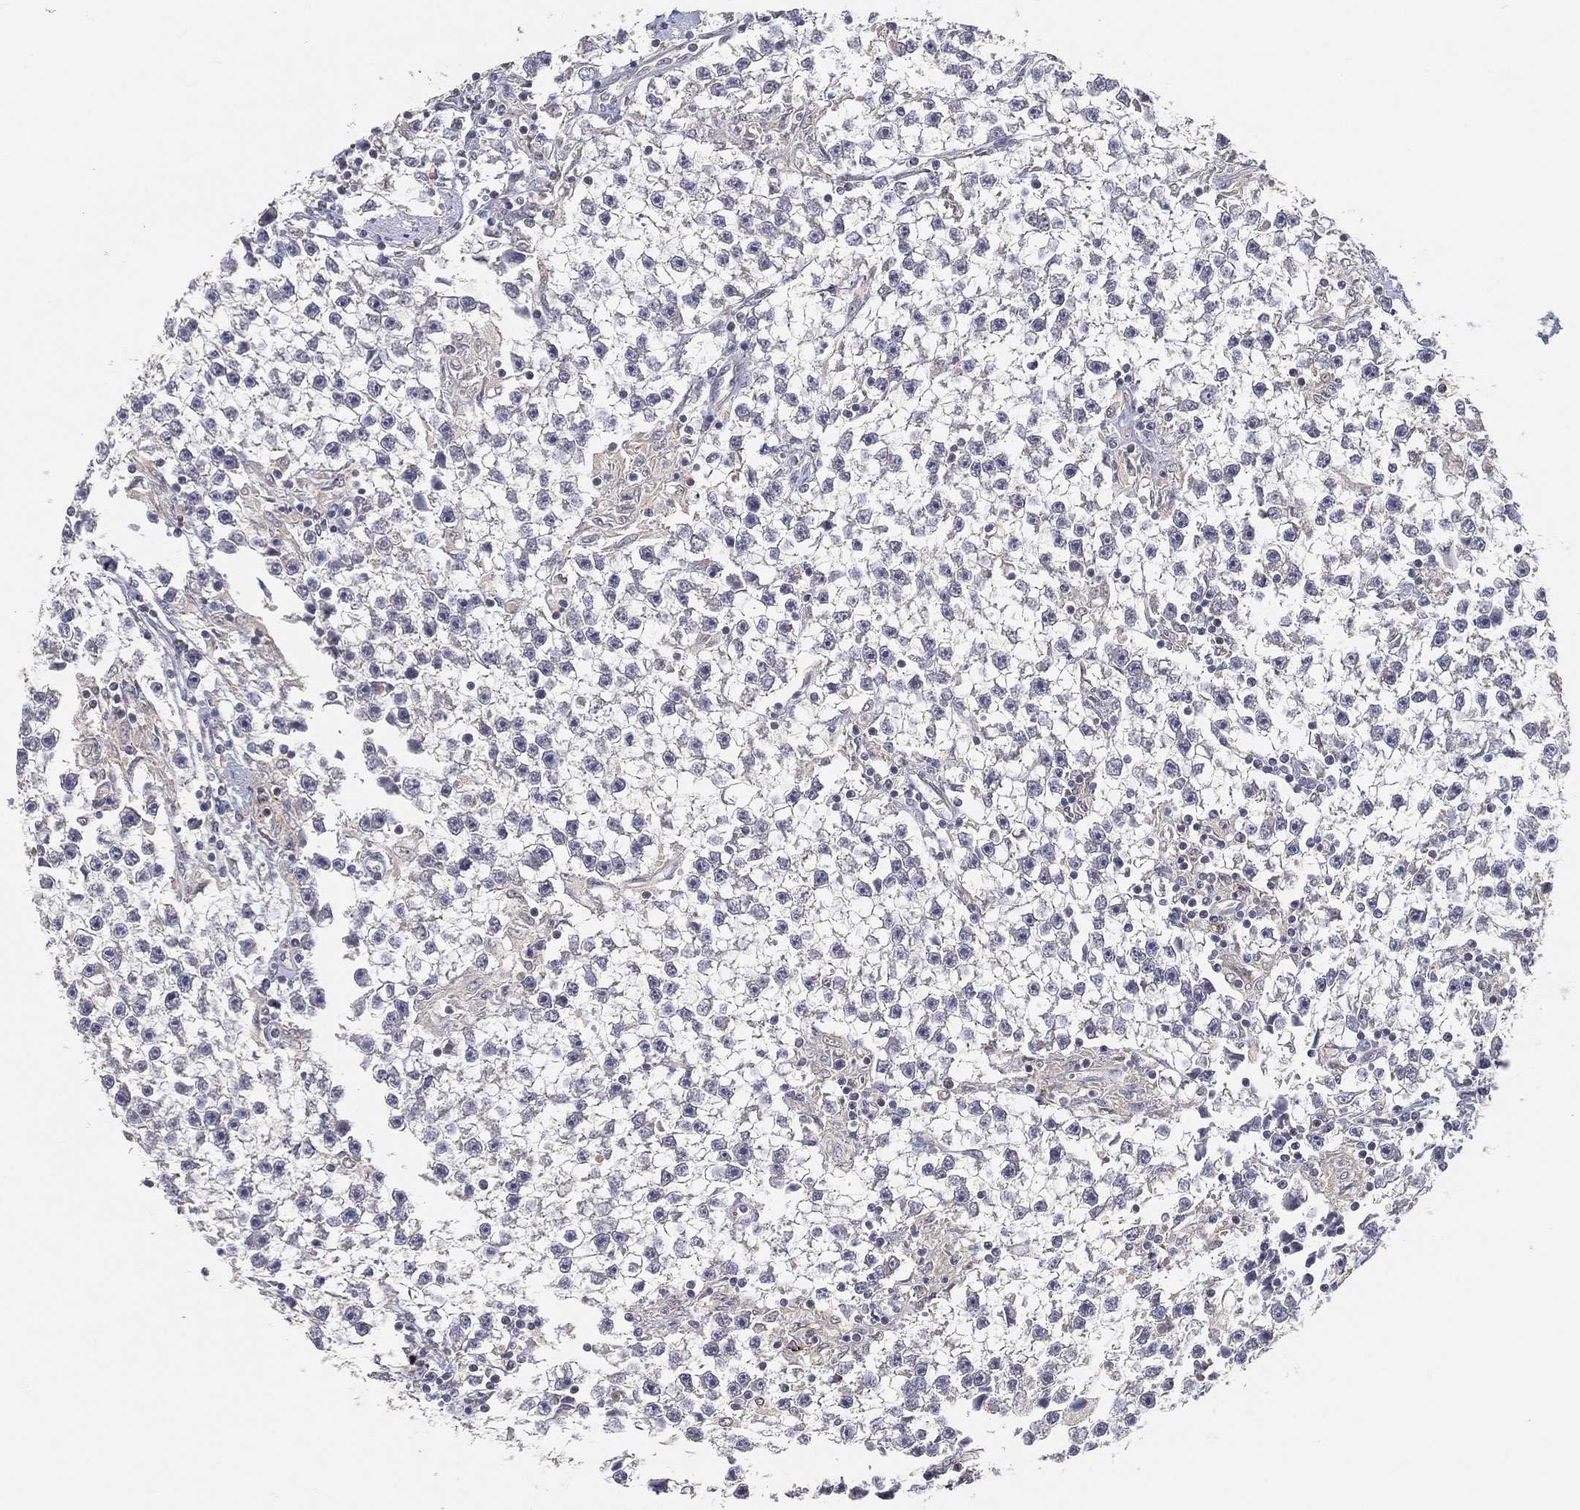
{"staining": {"intensity": "negative", "quantity": "none", "location": "none"}, "tissue": "testis cancer", "cell_type": "Tumor cells", "image_type": "cancer", "snomed": [{"axis": "morphology", "description": "Seminoma, NOS"}, {"axis": "topography", "description": "Testis"}], "caption": "Tumor cells show no significant protein staining in testis cancer (seminoma).", "gene": "MAPK1", "patient": {"sex": "male", "age": 59}}